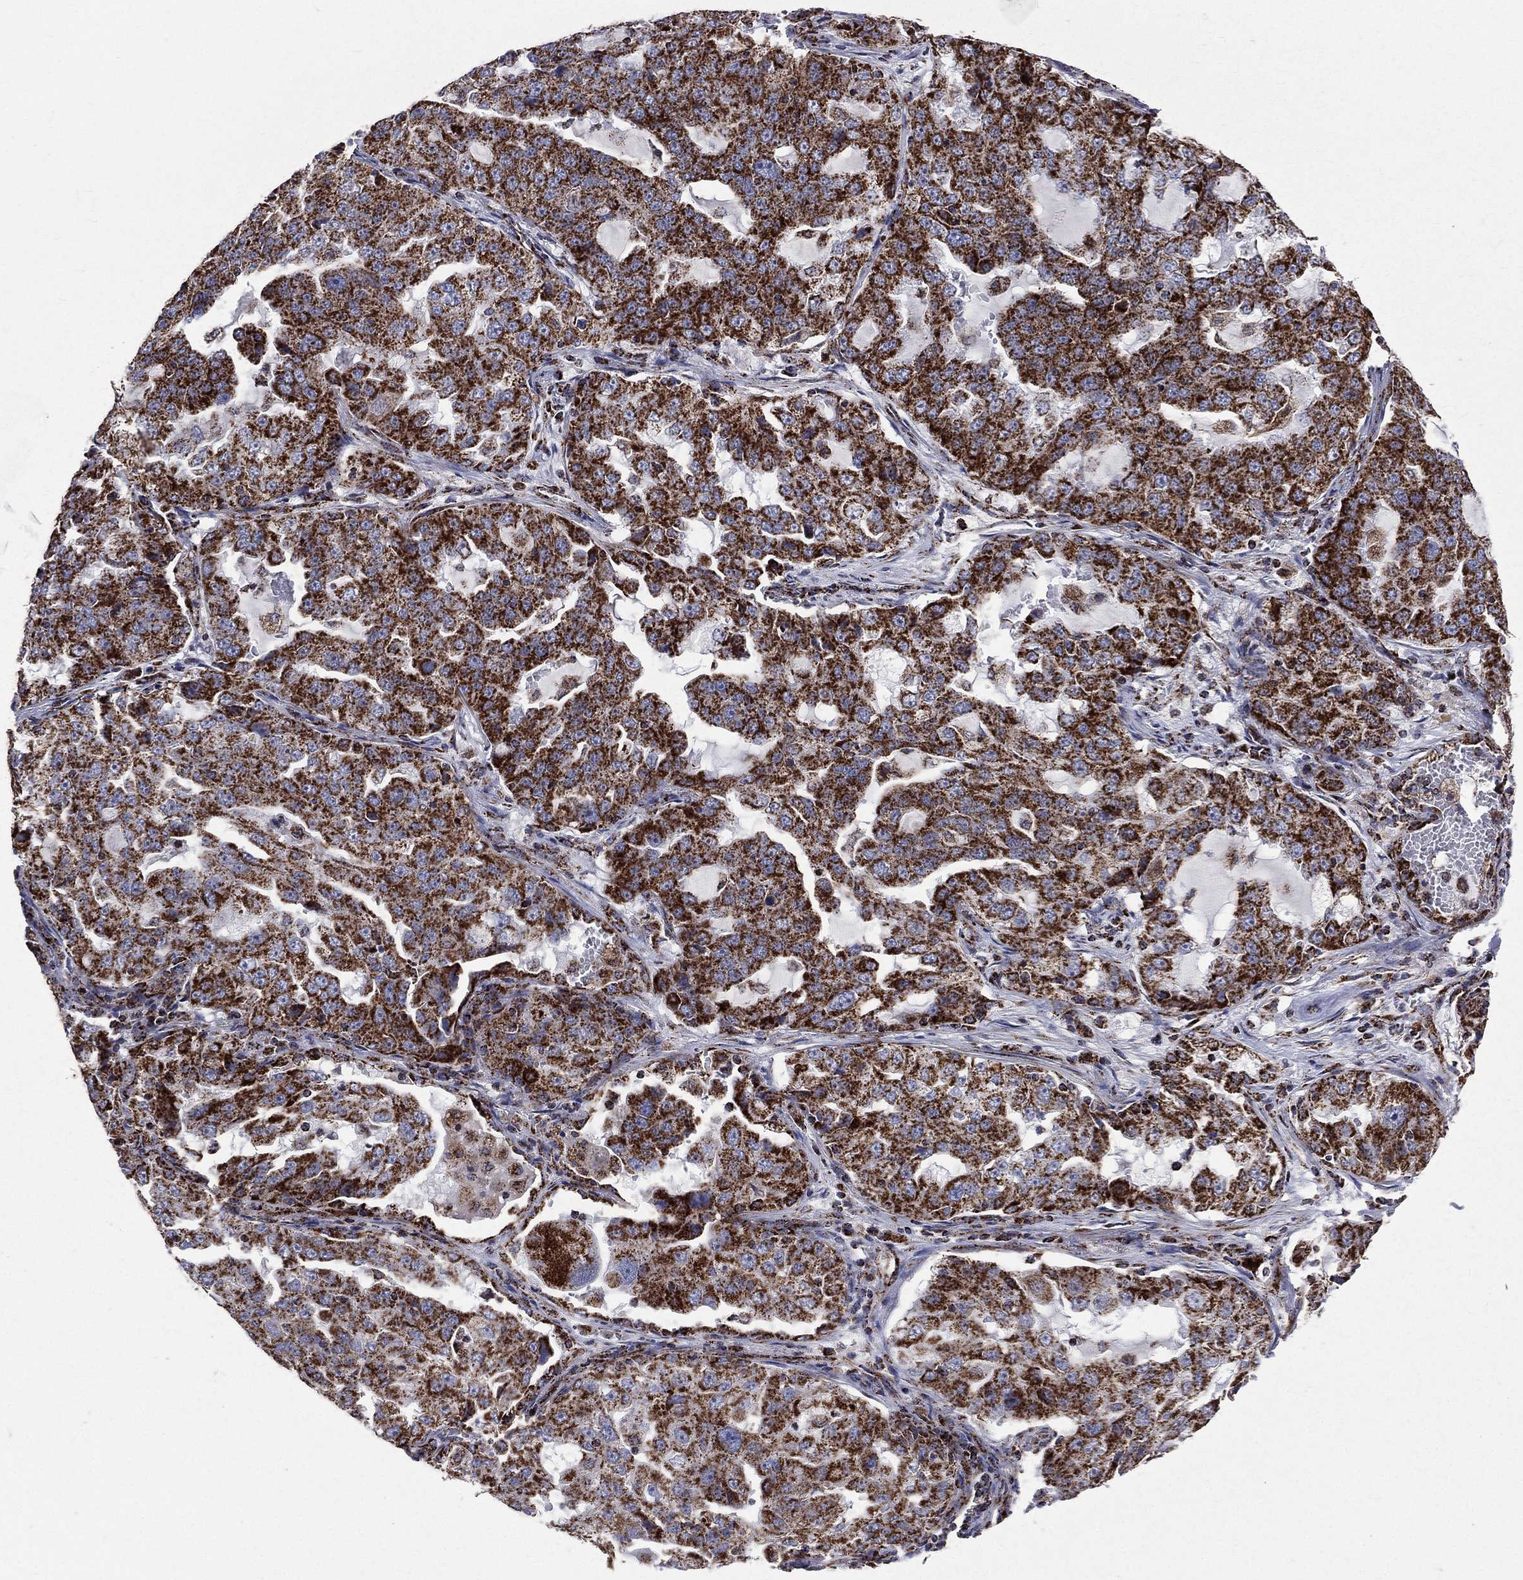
{"staining": {"intensity": "strong", "quantity": ">75%", "location": "cytoplasmic/membranous"}, "tissue": "lung cancer", "cell_type": "Tumor cells", "image_type": "cancer", "snomed": [{"axis": "morphology", "description": "Adenocarcinoma, NOS"}, {"axis": "topography", "description": "Lung"}], "caption": "The immunohistochemical stain highlights strong cytoplasmic/membranous positivity in tumor cells of lung cancer tissue.", "gene": "GOT2", "patient": {"sex": "female", "age": 61}}